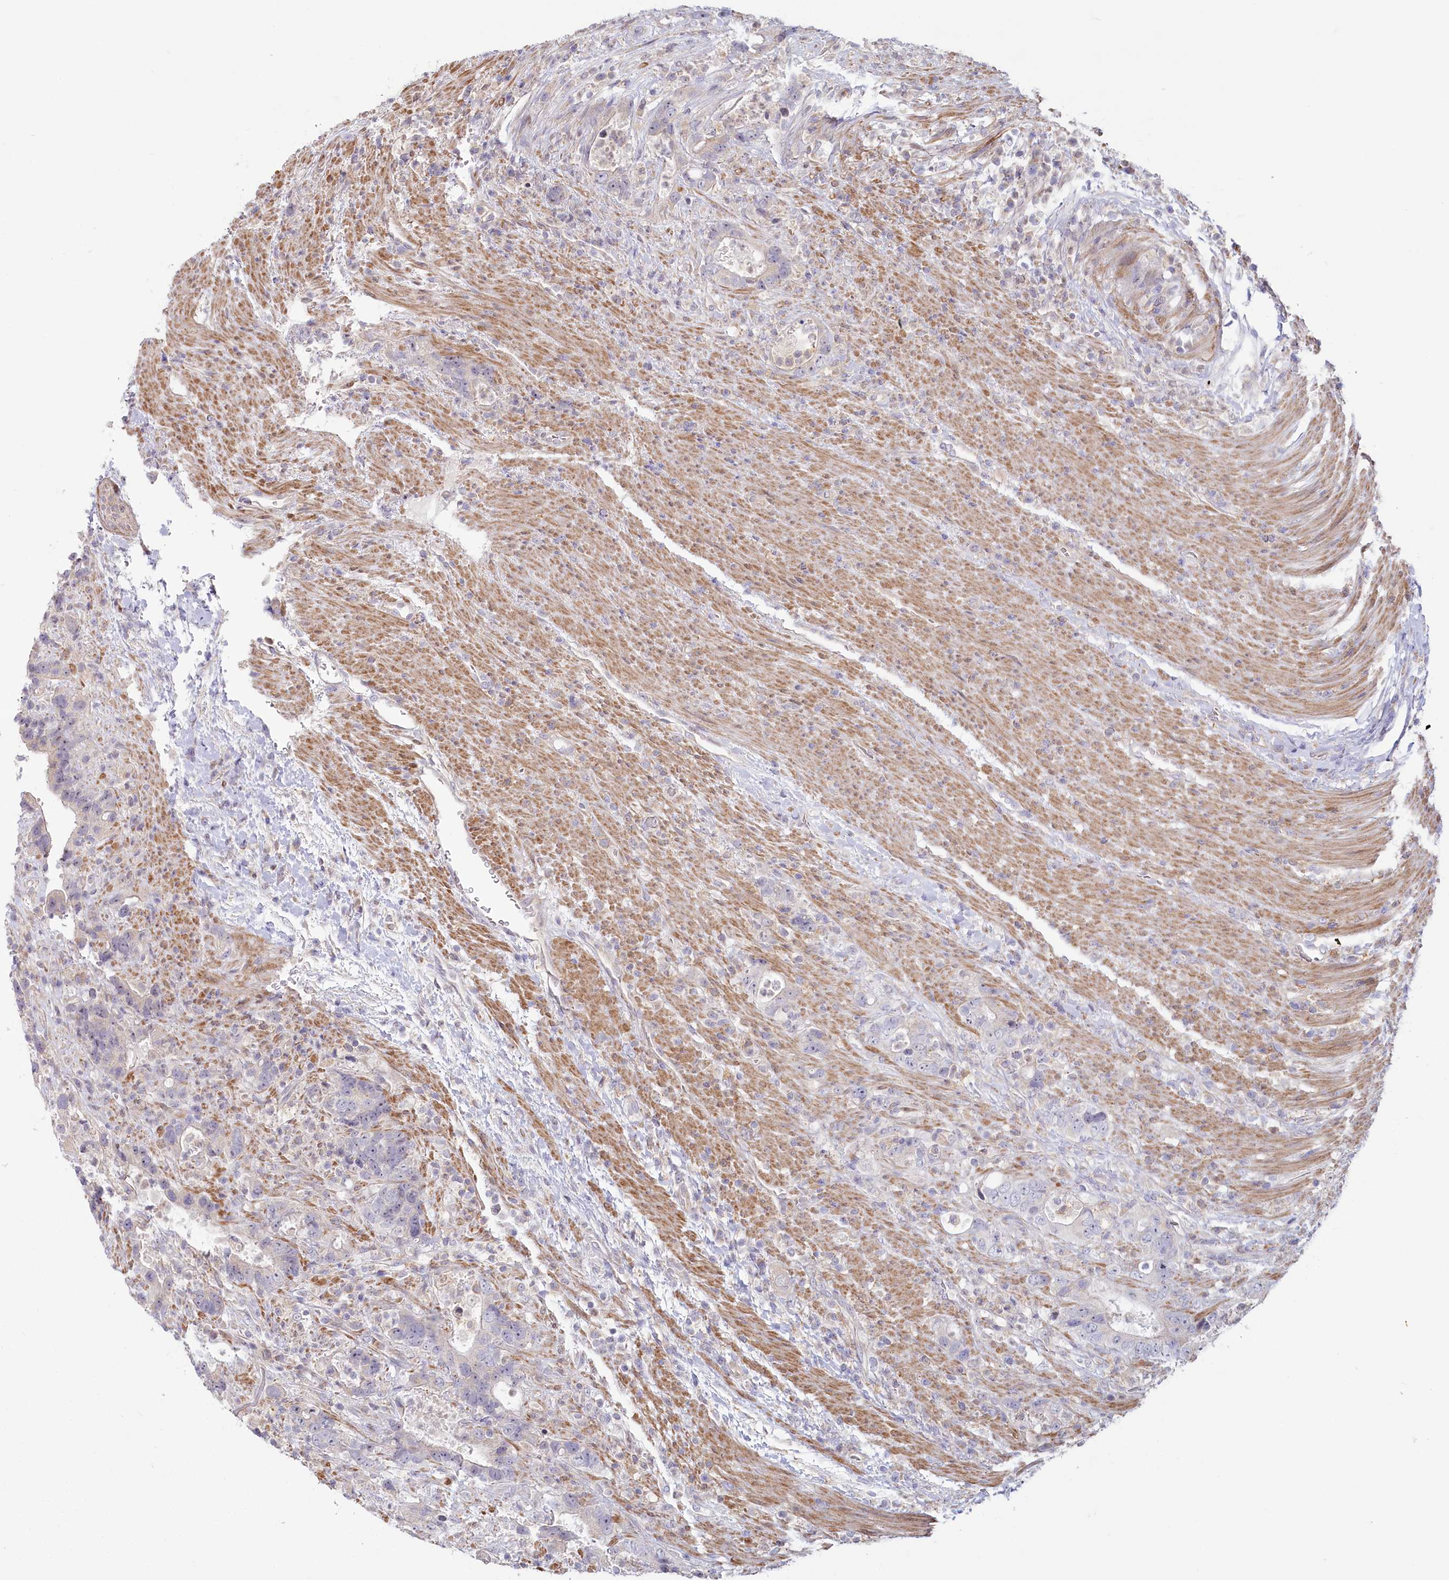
{"staining": {"intensity": "negative", "quantity": "none", "location": "none"}, "tissue": "colorectal cancer", "cell_type": "Tumor cells", "image_type": "cancer", "snomed": [{"axis": "morphology", "description": "Adenocarcinoma, NOS"}, {"axis": "topography", "description": "Colon"}], "caption": "A micrograph of human colorectal cancer is negative for staining in tumor cells. Brightfield microscopy of IHC stained with DAB (3,3'-diaminobenzidine) (brown) and hematoxylin (blue), captured at high magnification.", "gene": "MTG1", "patient": {"sex": "female", "age": 75}}